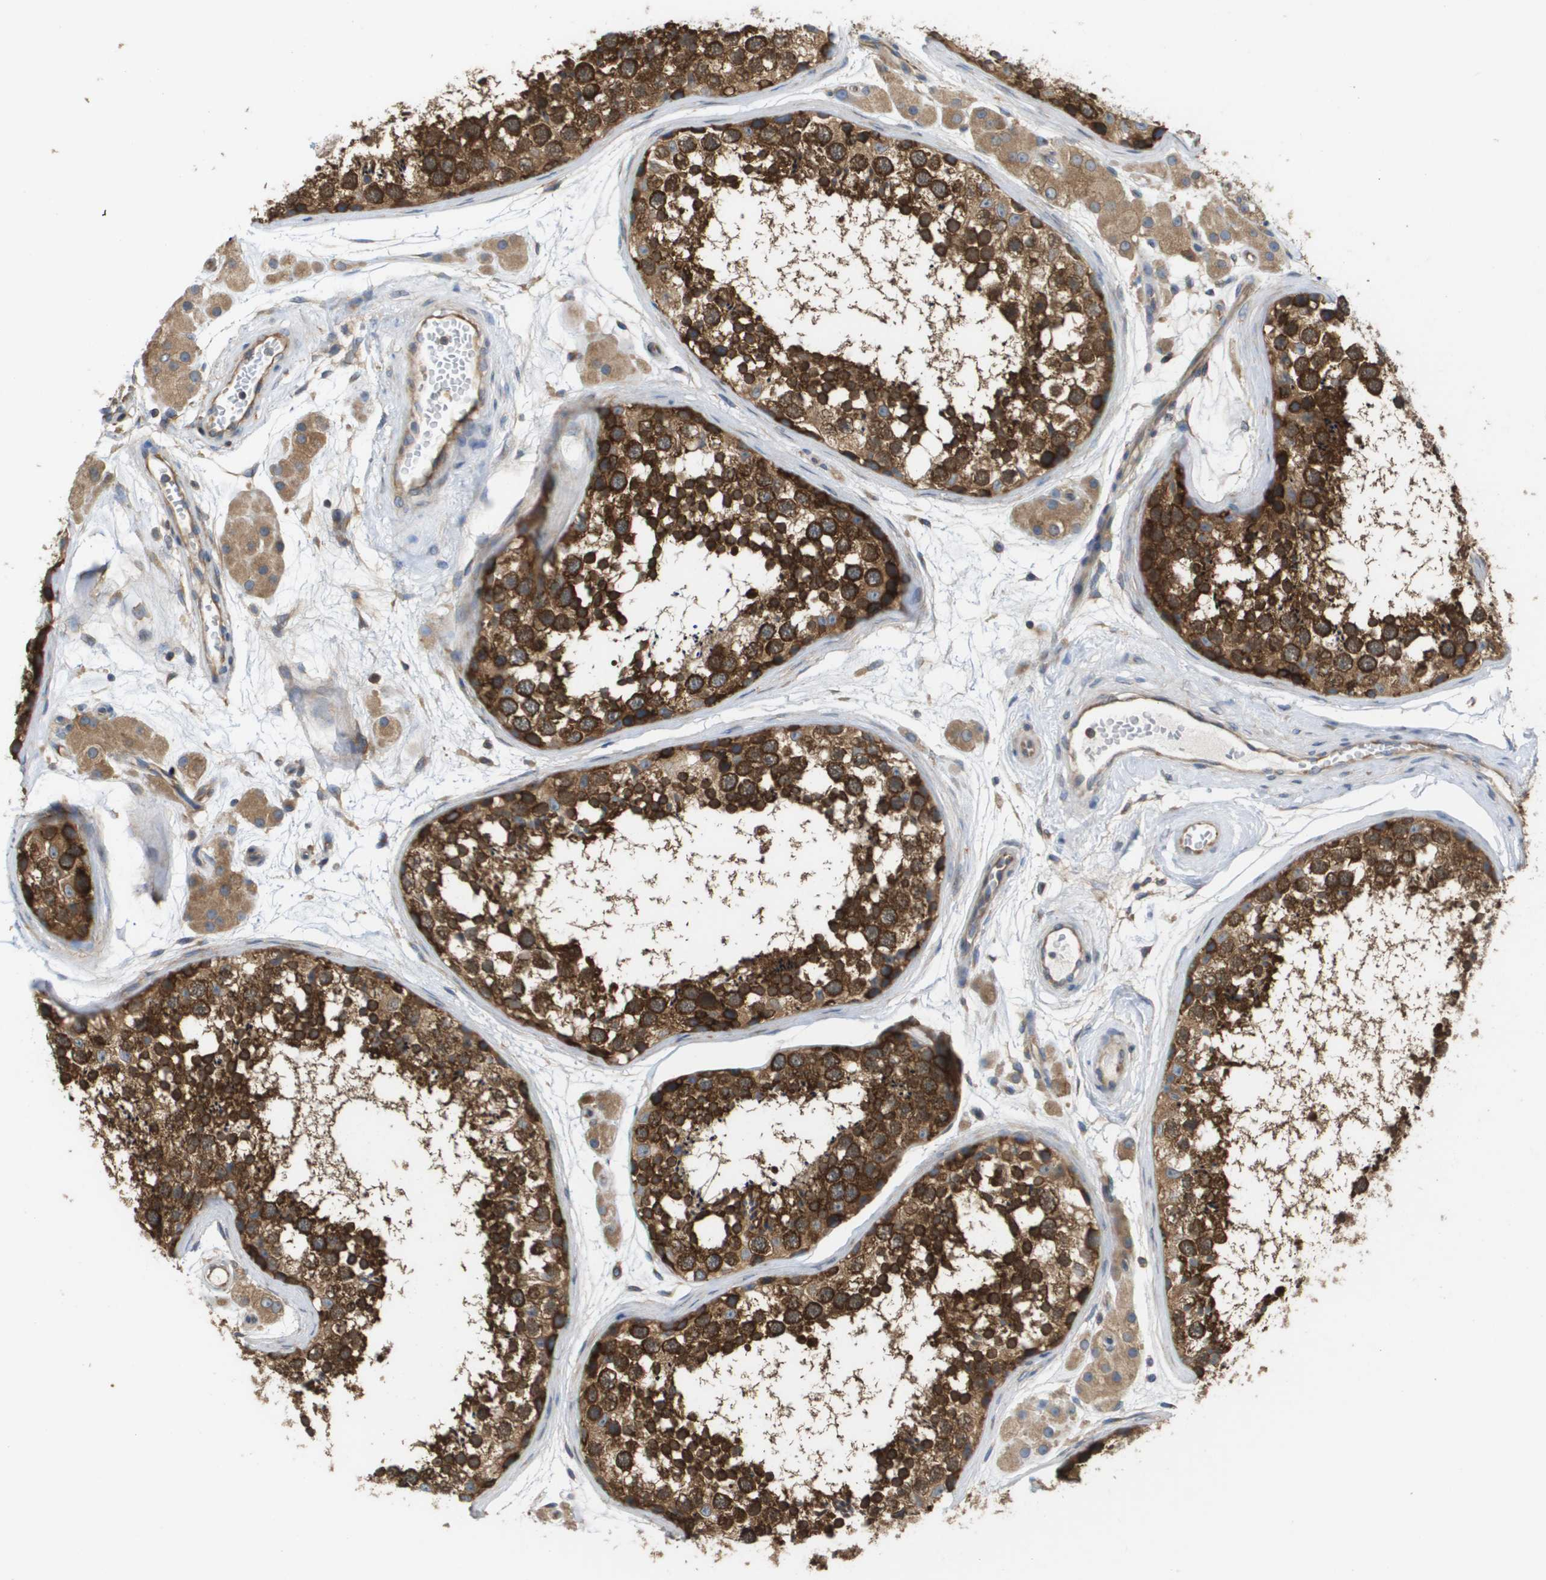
{"staining": {"intensity": "strong", "quantity": ">75%", "location": "cytoplasmic/membranous"}, "tissue": "testis", "cell_type": "Cells in seminiferous ducts", "image_type": "normal", "snomed": [{"axis": "morphology", "description": "Normal tissue, NOS"}, {"axis": "topography", "description": "Testis"}], "caption": "IHC photomicrograph of unremarkable testis: human testis stained using immunohistochemistry (IHC) displays high levels of strong protein expression localized specifically in the cytoplasmic/membranous of cells in seminiferous ducts, appearing as a cytoplasmic/membranous brown color.", "gene": "EIF4G2", "patient": {"sex": "male", "age": 56}}